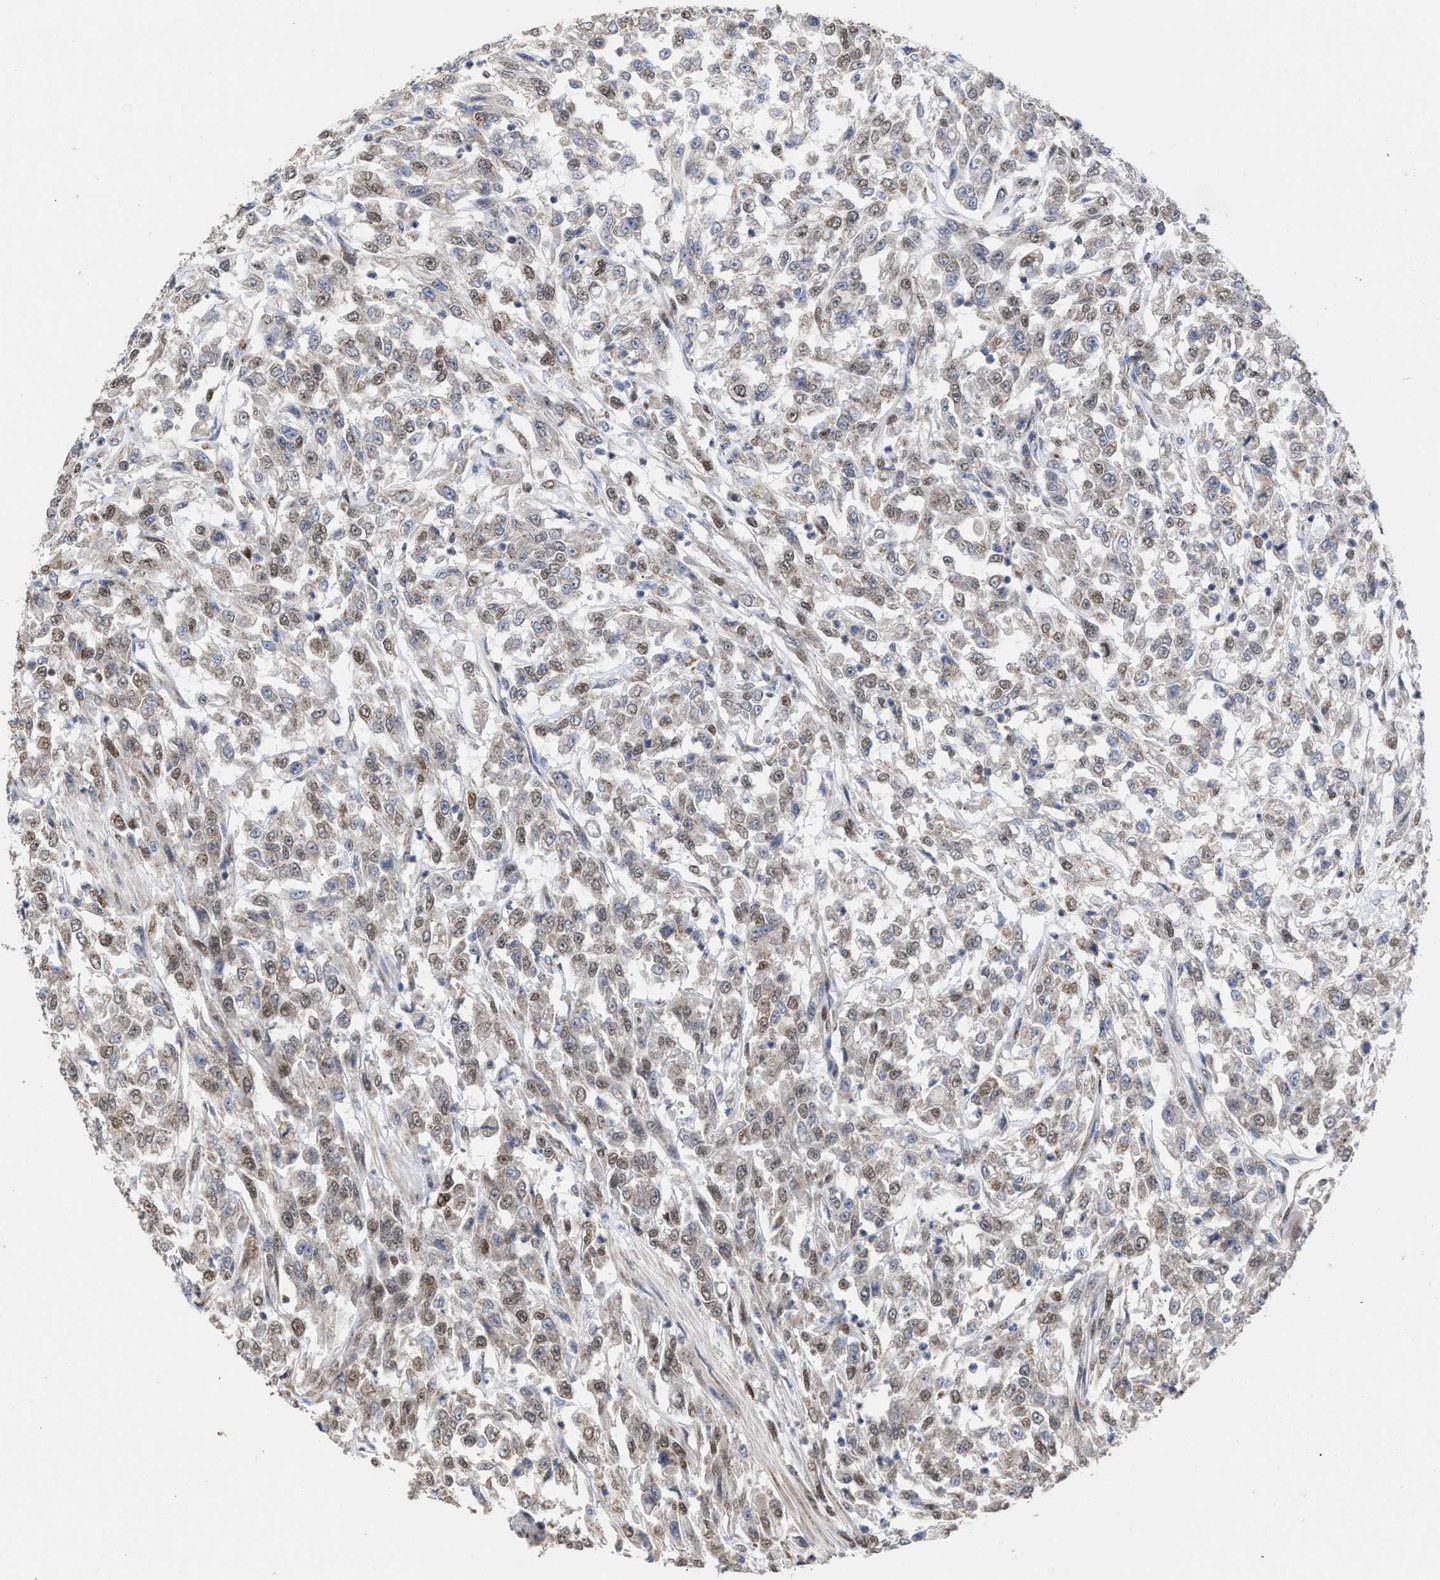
{"staining": {"intensity": "weak", "quantity": "25%-75%", "location": "cytoplasmic/membranous,nuclear"}, "tissue": "urothelial cancer", "cell_type": "Tumor cells", "image_type": "cancer", "snomed": [{"axis": "morphology", "description": "Urothelial carcinoma, High grade"}, {"axis": "topography", "description": "Urinary bladder"}], "caption": "Brown immunohistochemical staining in urothelial carcinoma (high-grade) demonstrates weak cytoplasmic/membranous and nuclear positivity in approximately 25%-75% of tumor cells.", "gene": "MKNK2", "patient": {"sex": "male", "age": 46}}